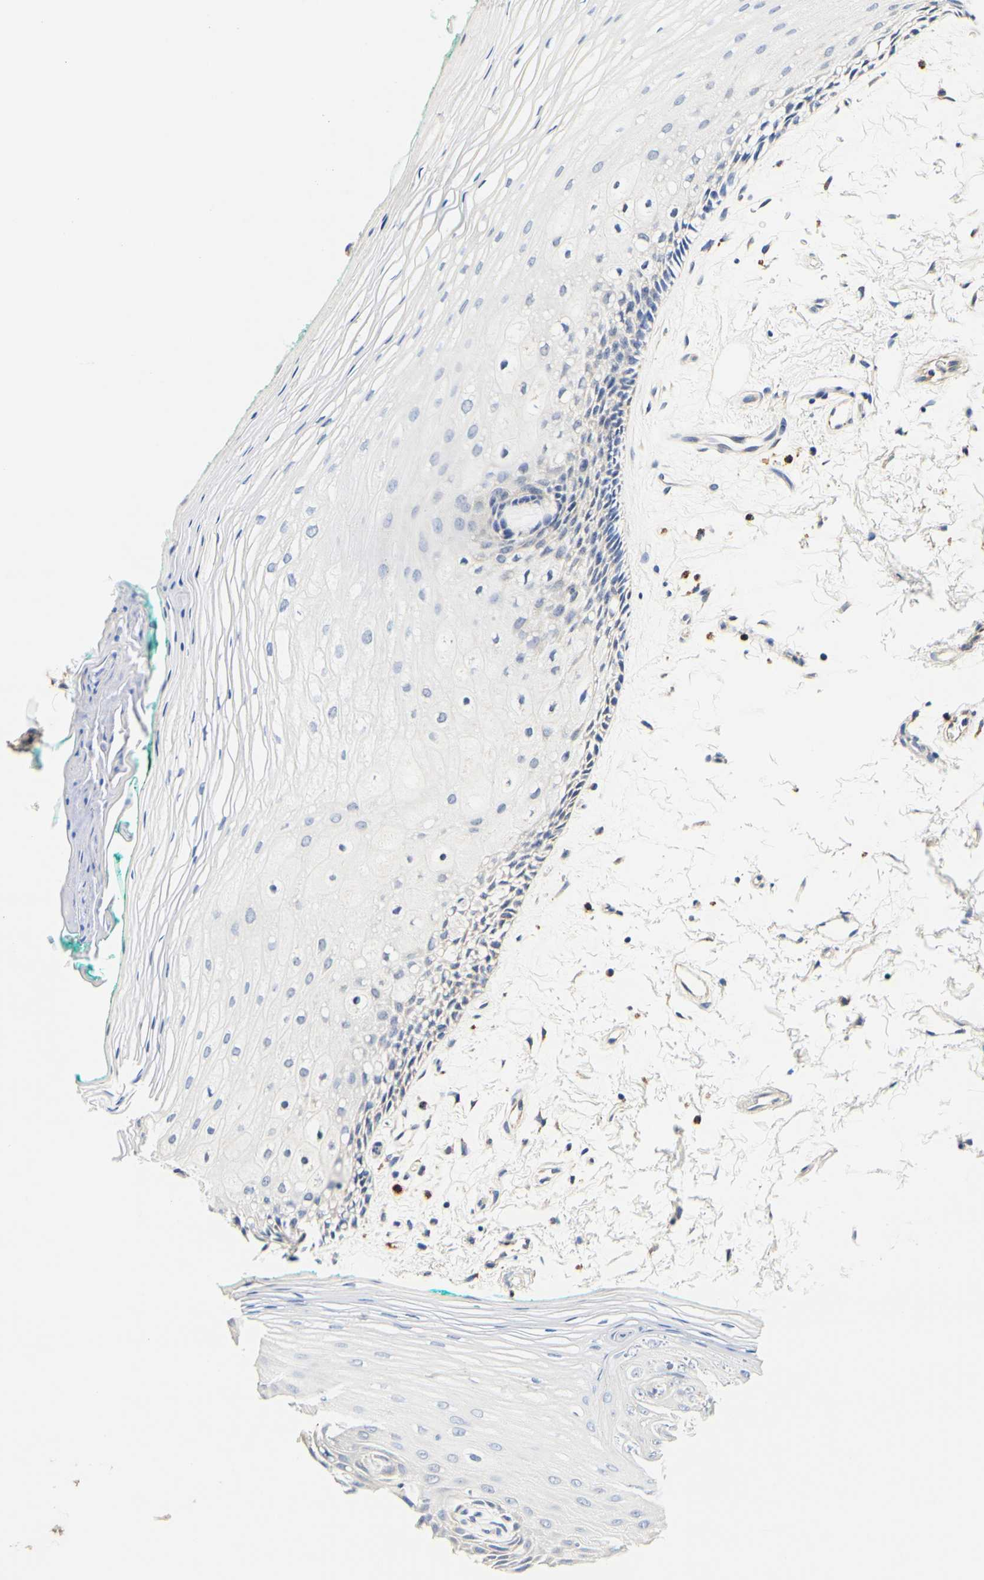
{"staining": {"intensity": "moderate", "quantity": "<25%", "location": "cytoplasmic/membranous"}, "tissue": "oral mucosa", "cell_type": "Squamous epithelial cells", "image_type": "normal", "snomed": [{"axis": "morphology", "description": "Normal tissue, NOS"}, {"axis": "topography", "description": "Skeletal muscle"}, {"axis": "topography", "description": "Oral tissue"}, {"axis": "topography", "description": "Peripheral nerve tissue"}], "caption": "Squamous epithelial cells show low levels of moderate cytoplasmic/membranous positivity in approximately <25% of cells in benign human oral mucosa. Nuclei are stained in blue.", "gene": "CAMK4", "patient": {"sex": "female", "age": 84}}